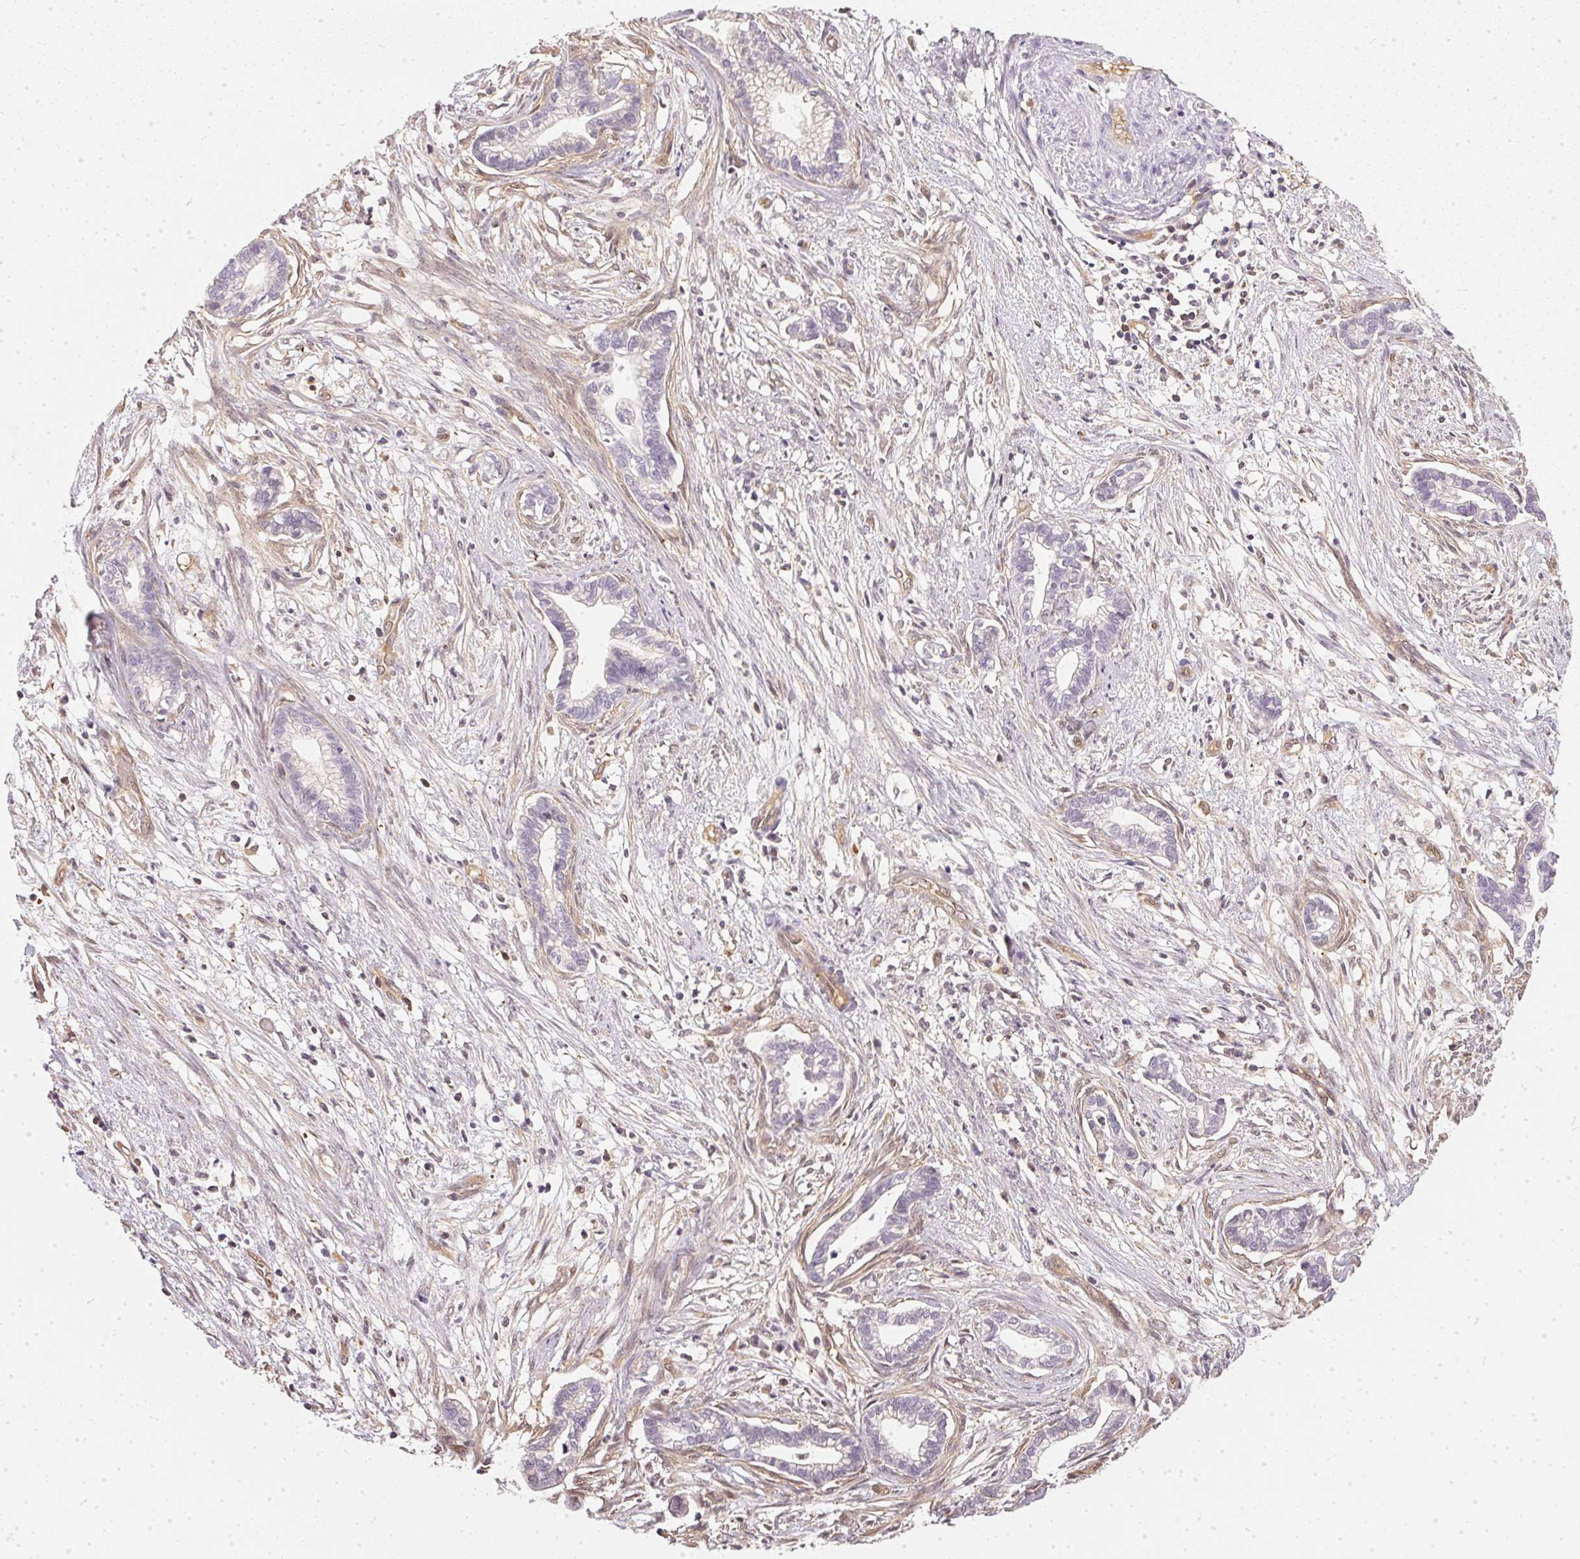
{"staining": {"intensity": "negative", "quantity": "none", "location": "none"}, "tissue": "cervical cancer", "cell_type": "Tumor cells", "image_type": "cancer", "snomed": [{"axis": "morphology", "description": "Adenocarcinoma, NOS"}, {"axis": "topography", "description": "Cervix"}], "caption": "Cervical adenocarcinoma was stained to show a protein in brown. There is no significant positivity in tumor cells. The staining is performed using DAB (3,3'-diaminobenzidine) brown chromogen with nuclei counter-stained in using hematoxylin.", "gene": "BLMH", "patient": {"sex": "female", "age": 62}}